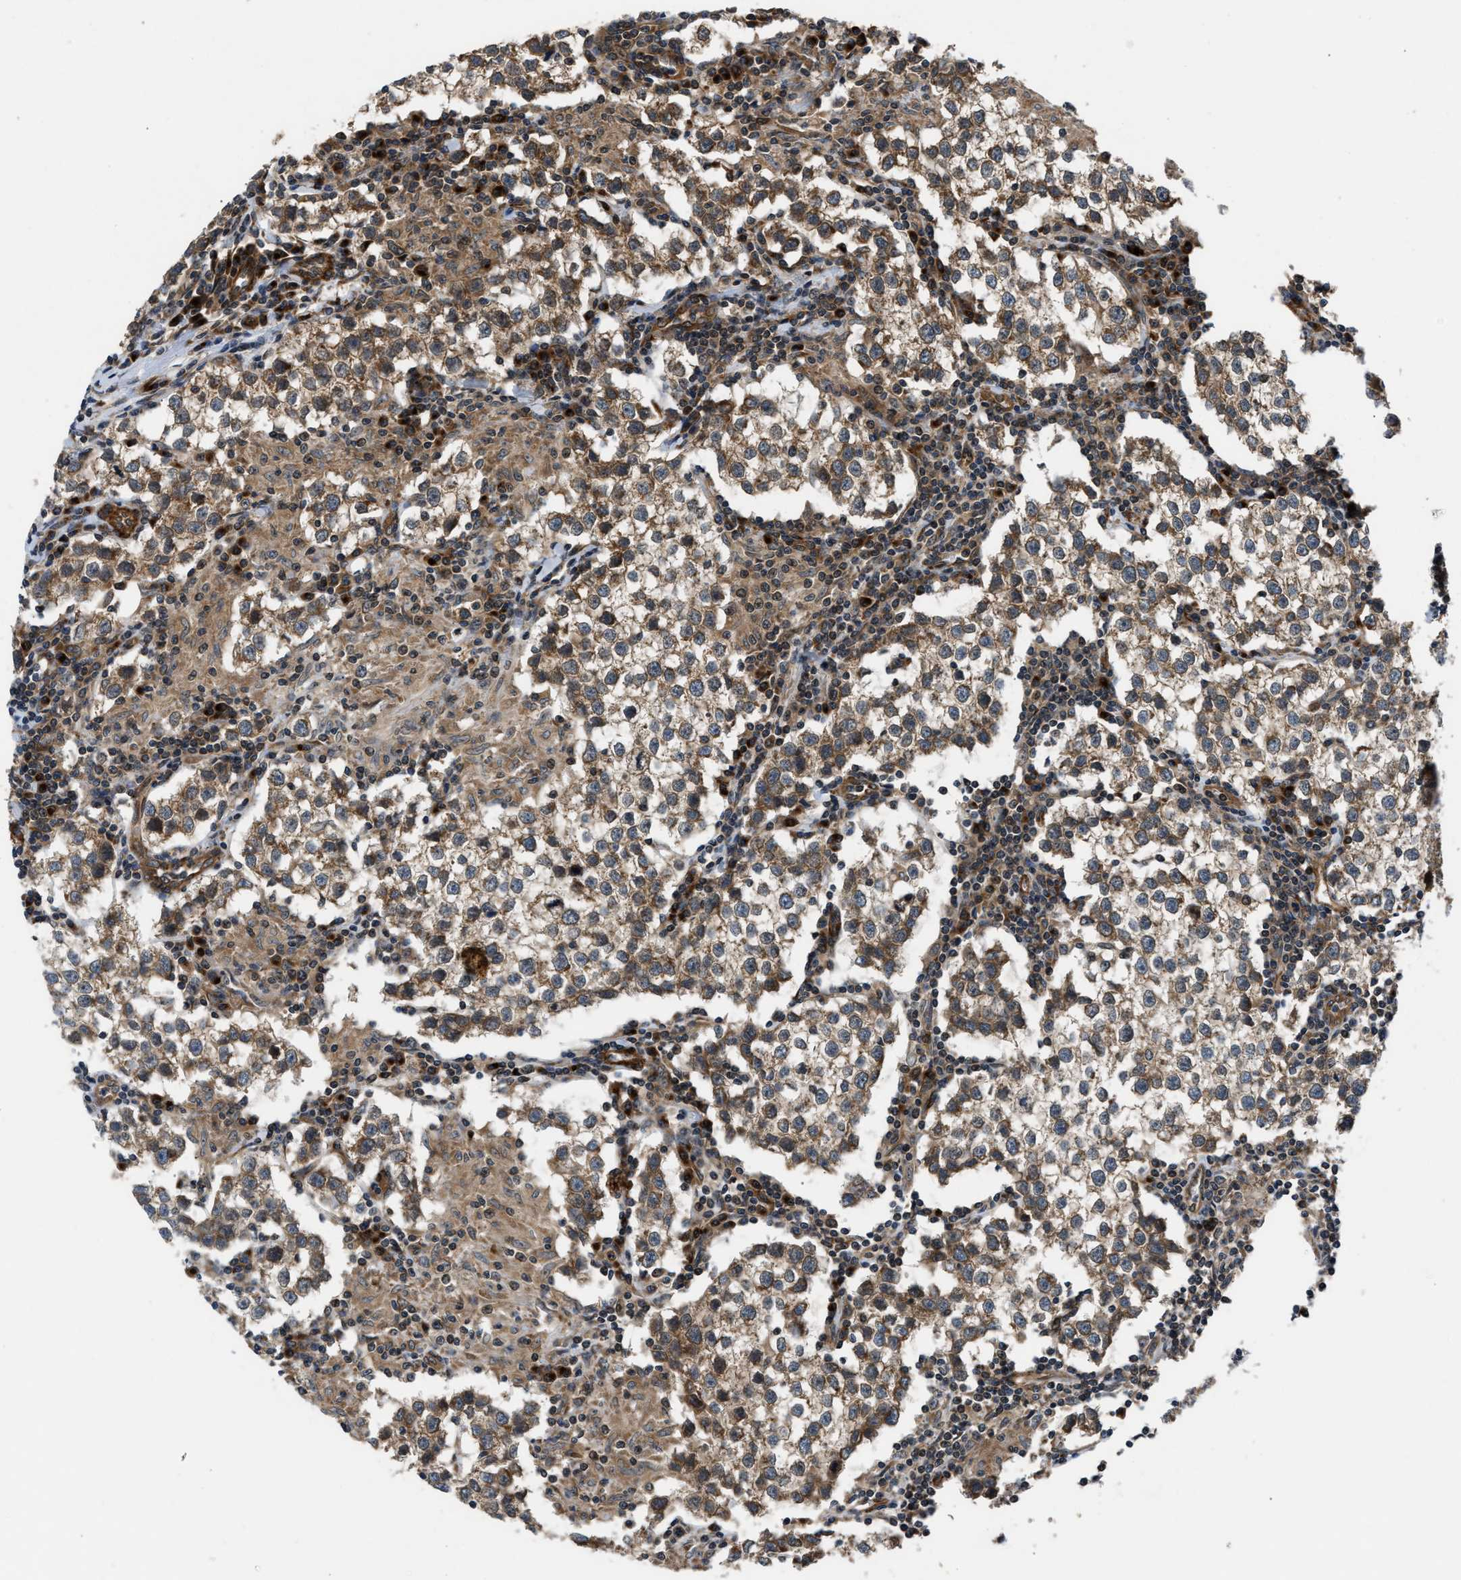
{"staining": {"intensity": "moderate", "quantity": ">75%", "location": "cytoplasmic/membranous"}, "tissue": "testis cancer", "cell_type": "Tumor cells", "image_type": "cancer", "snomed": [{"axis": "morphology", "description": "Seminoma, NOS"}, {"axis": "morphology", "description": "Carcinoma, Embryonal, NOS"}, {"axis": "topography", "description": "Testis"}], "caption": "A photomicrograph showing moderate cytoplasmic/membranous positivity in approximately >75% of tumor cells in testis cancer, as visualized by brown immunohistochemical staining.", "gene": "PNPLA8", "patient": {"sex": "male", "age": 36}}